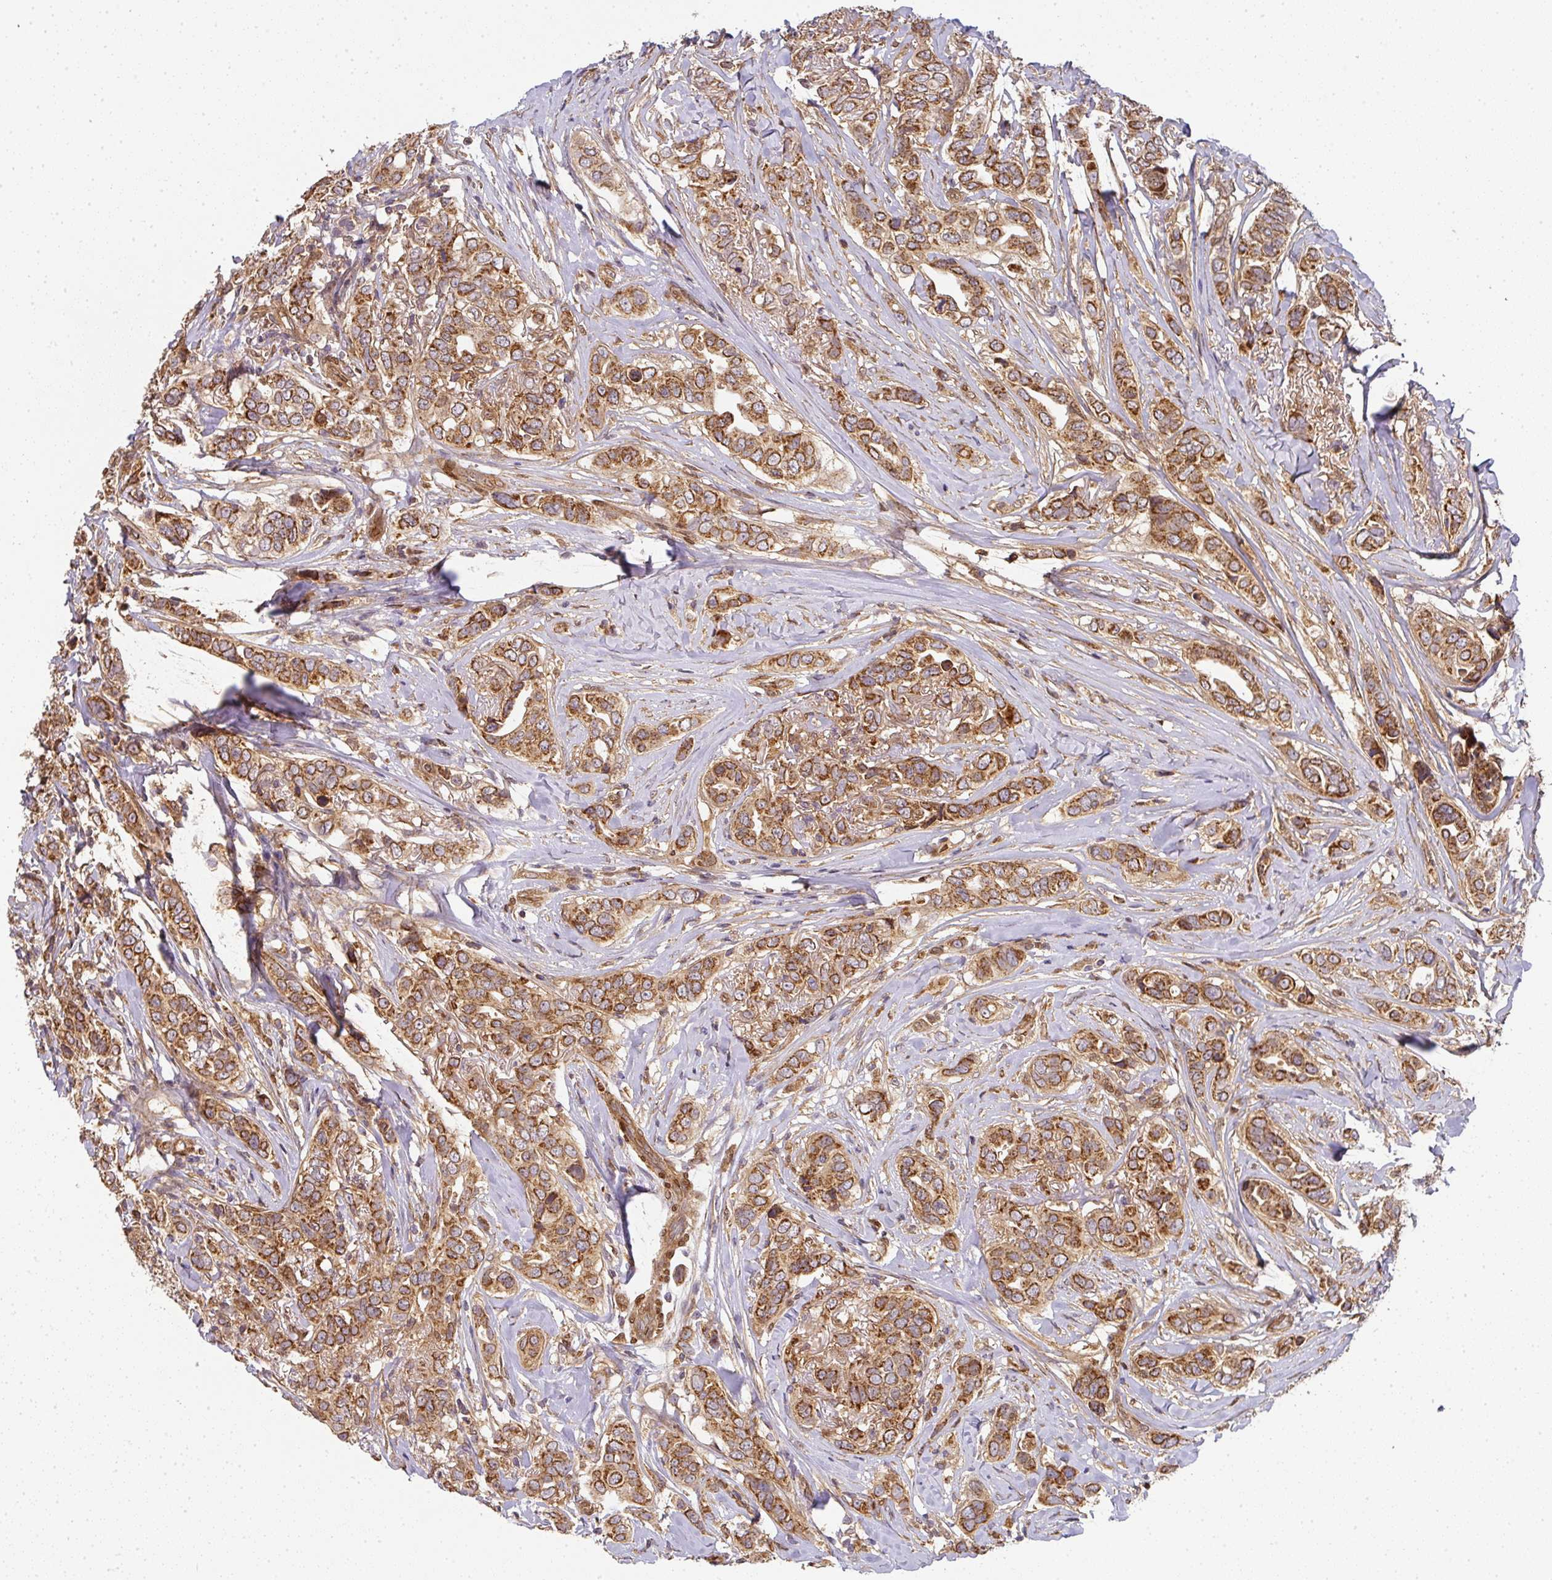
{"staining": {"intensity": "strong", "quantity": ">75%", "location": "cytoplasmic/membranous"}, "tissue": "breast cancer", "cell_type": "Tumor cells", "image_type": "cancer", "snomed": [{"axis": "morphology", "description": "Lobular carcinoma"}, {"axis": "topography", "description": "Breast"}], "caption": "Breast cancer (lobular carcinoma) was stained to show a protein in brown. There is high levels of strong cytoplasmic/membranous positivity in approximately >75% of tumor cells. (IHC, brightfield microscopy, high magnification).", "gene": "MALSU1", "patient": {"sex": "female", "age": 51}}